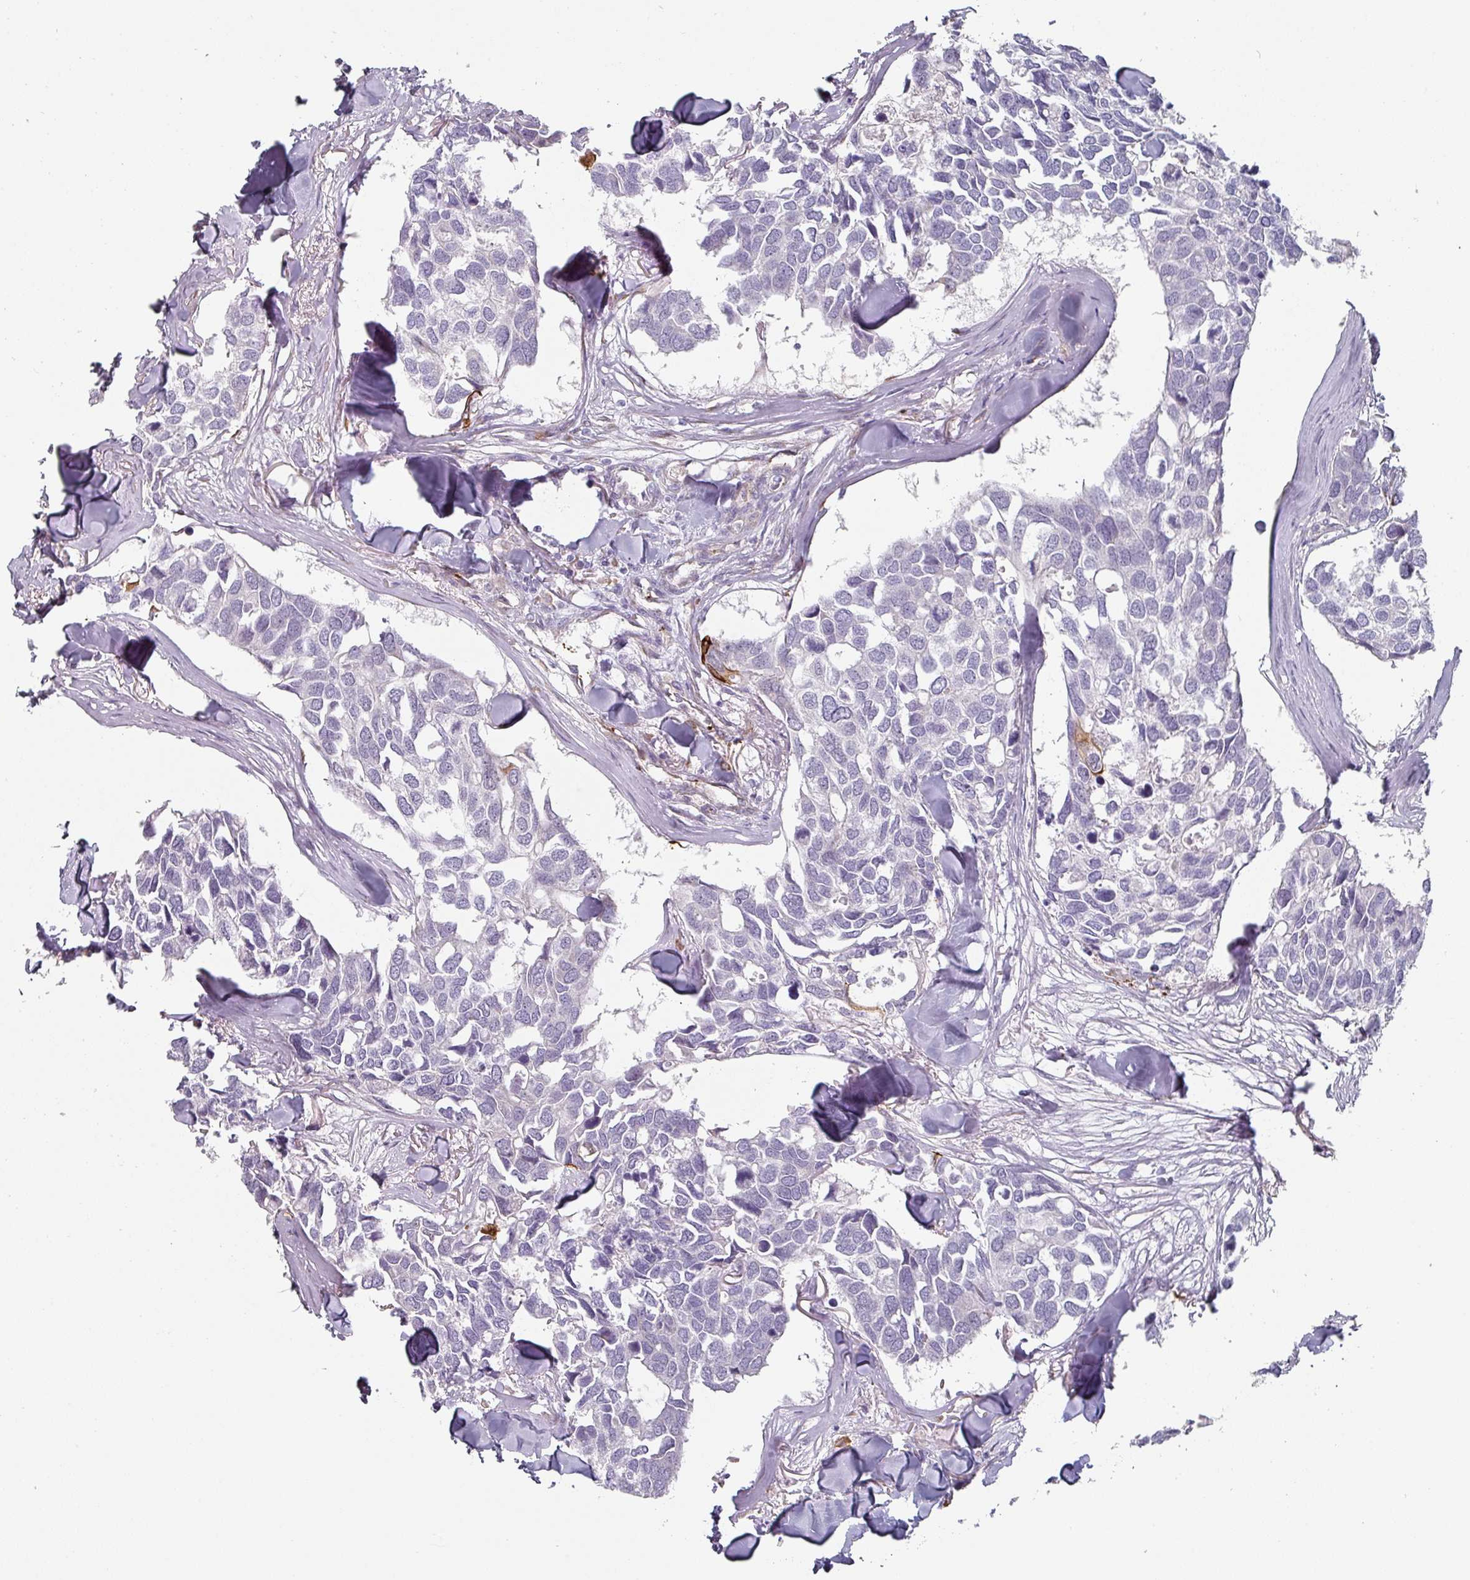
{"staining": {"intensity": "negative", "quantity": "none", "location": "none"}, "tissue": "breast cancer", "cell_type": "Tumor cells", "image_type": "cancer", "snomed": [{"axis": "morphology", "description": "Duct carcinoma"}, {"axis": "topography", "description": "Breast"}], "caption": "DAB immunohistochemical staining of invasive ductal carcinoma (breast) reveals no significant expression in tumor cells. (DAB (3,3'-diaminobenzidine) immunohistochemistry visualized using brightfield microscopy, high magnification).", "gene": "CEP78", "patient": {"sex": "female", "age": 83}}